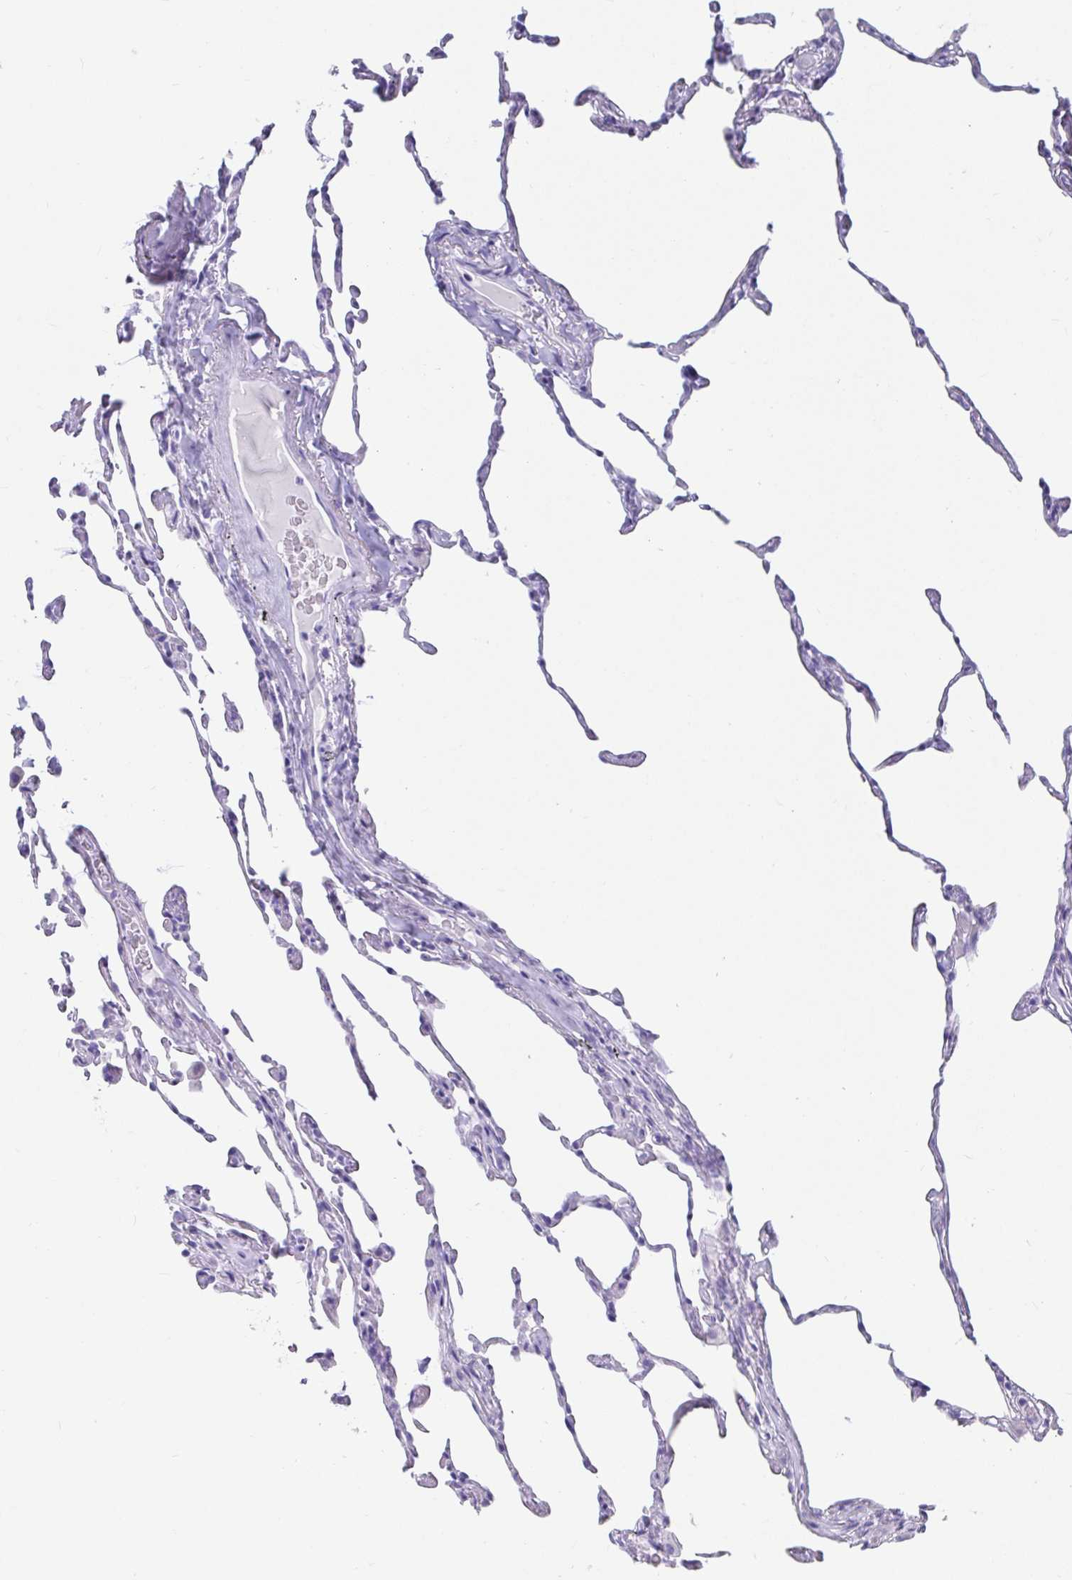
{"staining": {"intensity": "negative", "quantity": "none", "location": "none"}, "tissue": "lung", "cell_type": "Alveolar cells", "image_type": "normal", "snomed": [{"axis": "morphology", "description": "Normal tissue, NOS"}, {"axis": "topography", "description": "Lung"}], "caption": "DAB (3,3'-diaminobenzidine) immunohistochemical staining of benign lung exhibits no significant expression in alveolar cells. (DAB IHC visualized using brightfield microscopy, high magnification).", "gene": "ZPBP2", "patient": {"sex": "female", "age": 57}}